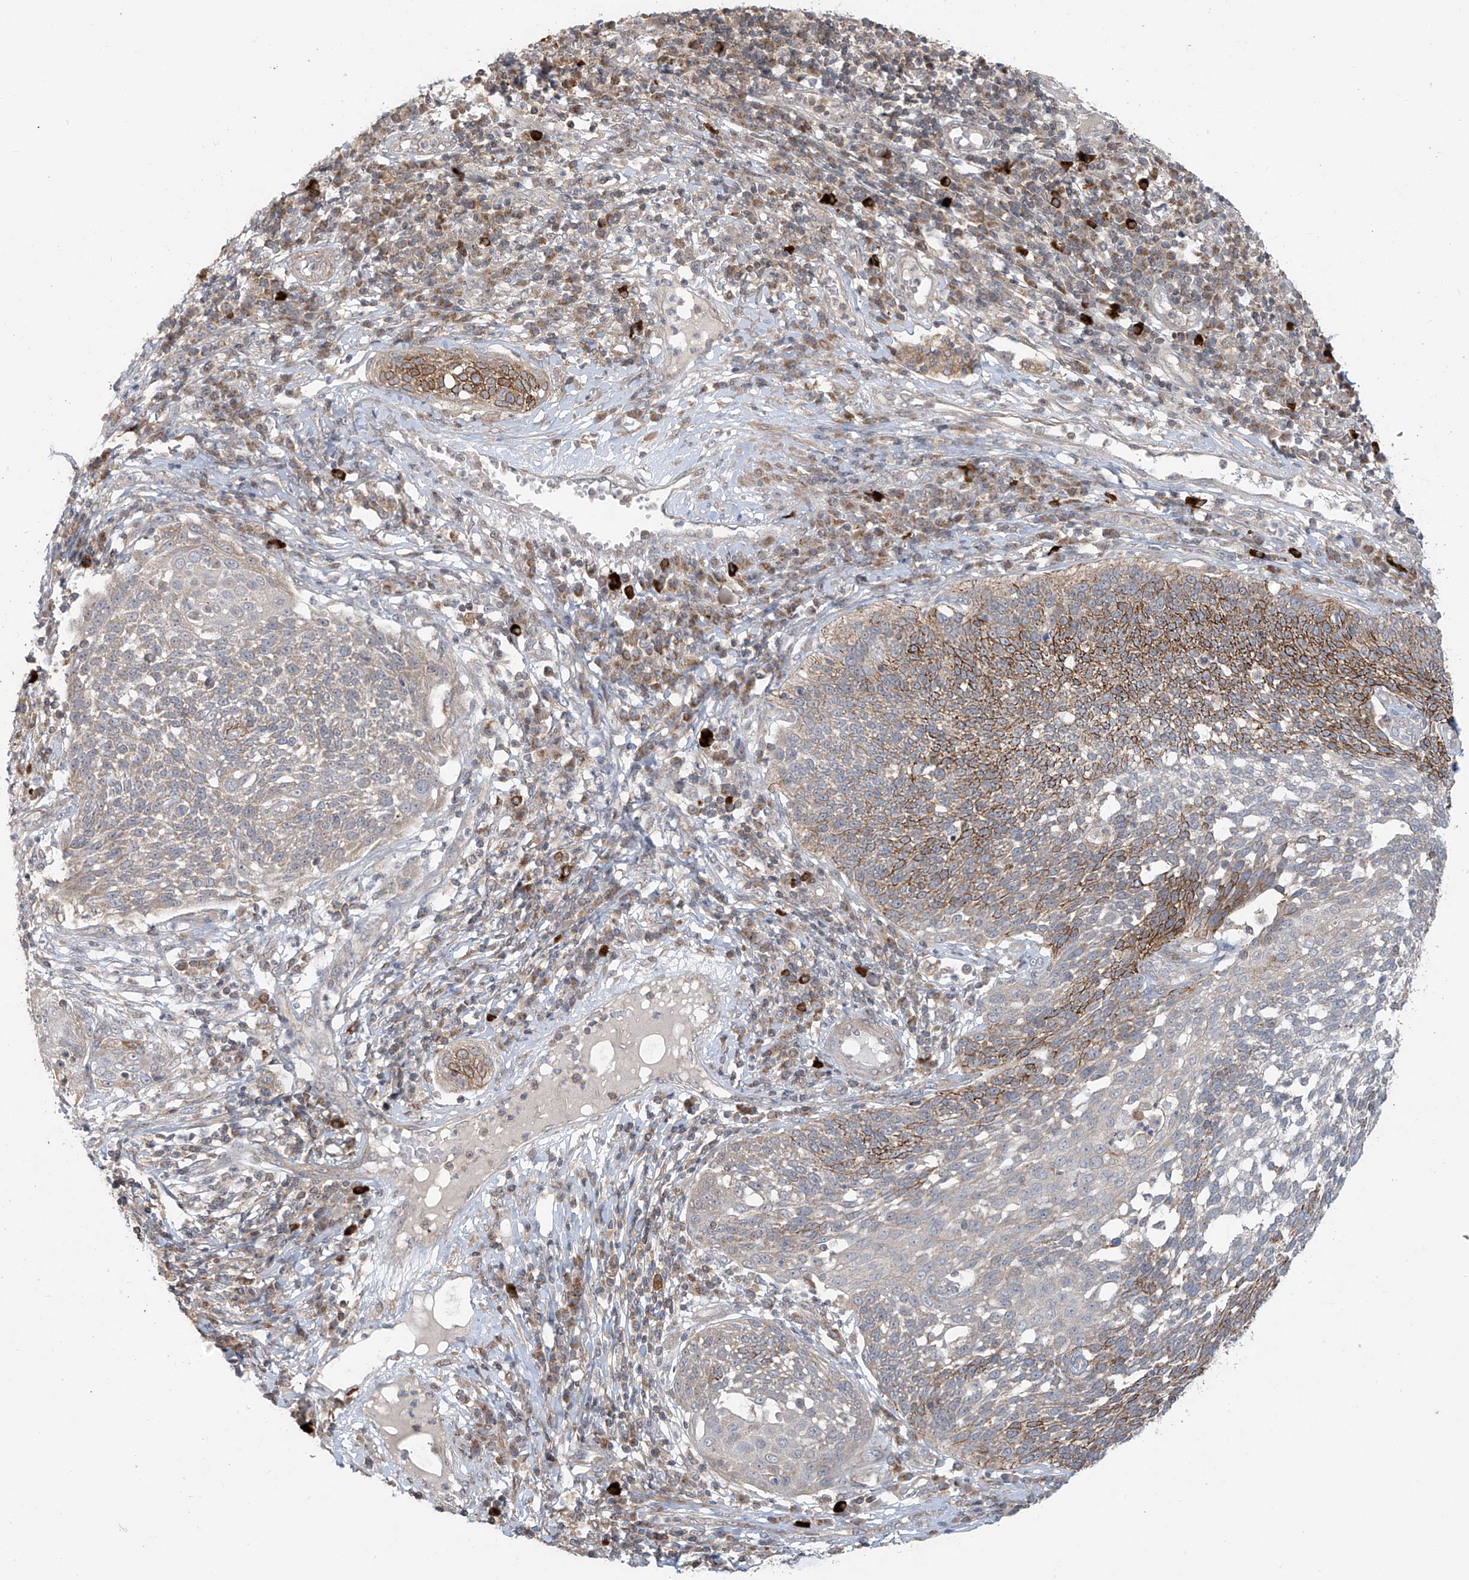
{"staining": {"intensity": "moderate", "quantity": "<25%", "location": "cytoplasmic/membranous"}, "tissue": "cervical cancer", "cell_type": "Tumor cells", "image_type": "cancer", "snomed": [{"axis": "morphology", "description": "Squamous cell carcinoma, NOS"}, {"axis": "topography", "description": "Cervix"}], "caption": "Moderate cytoplasmic/membranous expression for a protein is identified in about <25% of tumor cells of cervical cancer (squamous cell carcinoma) using immunohistochemistry.", "gene": "HDDC2", "patient": {"sex": "female", "age": 34}}